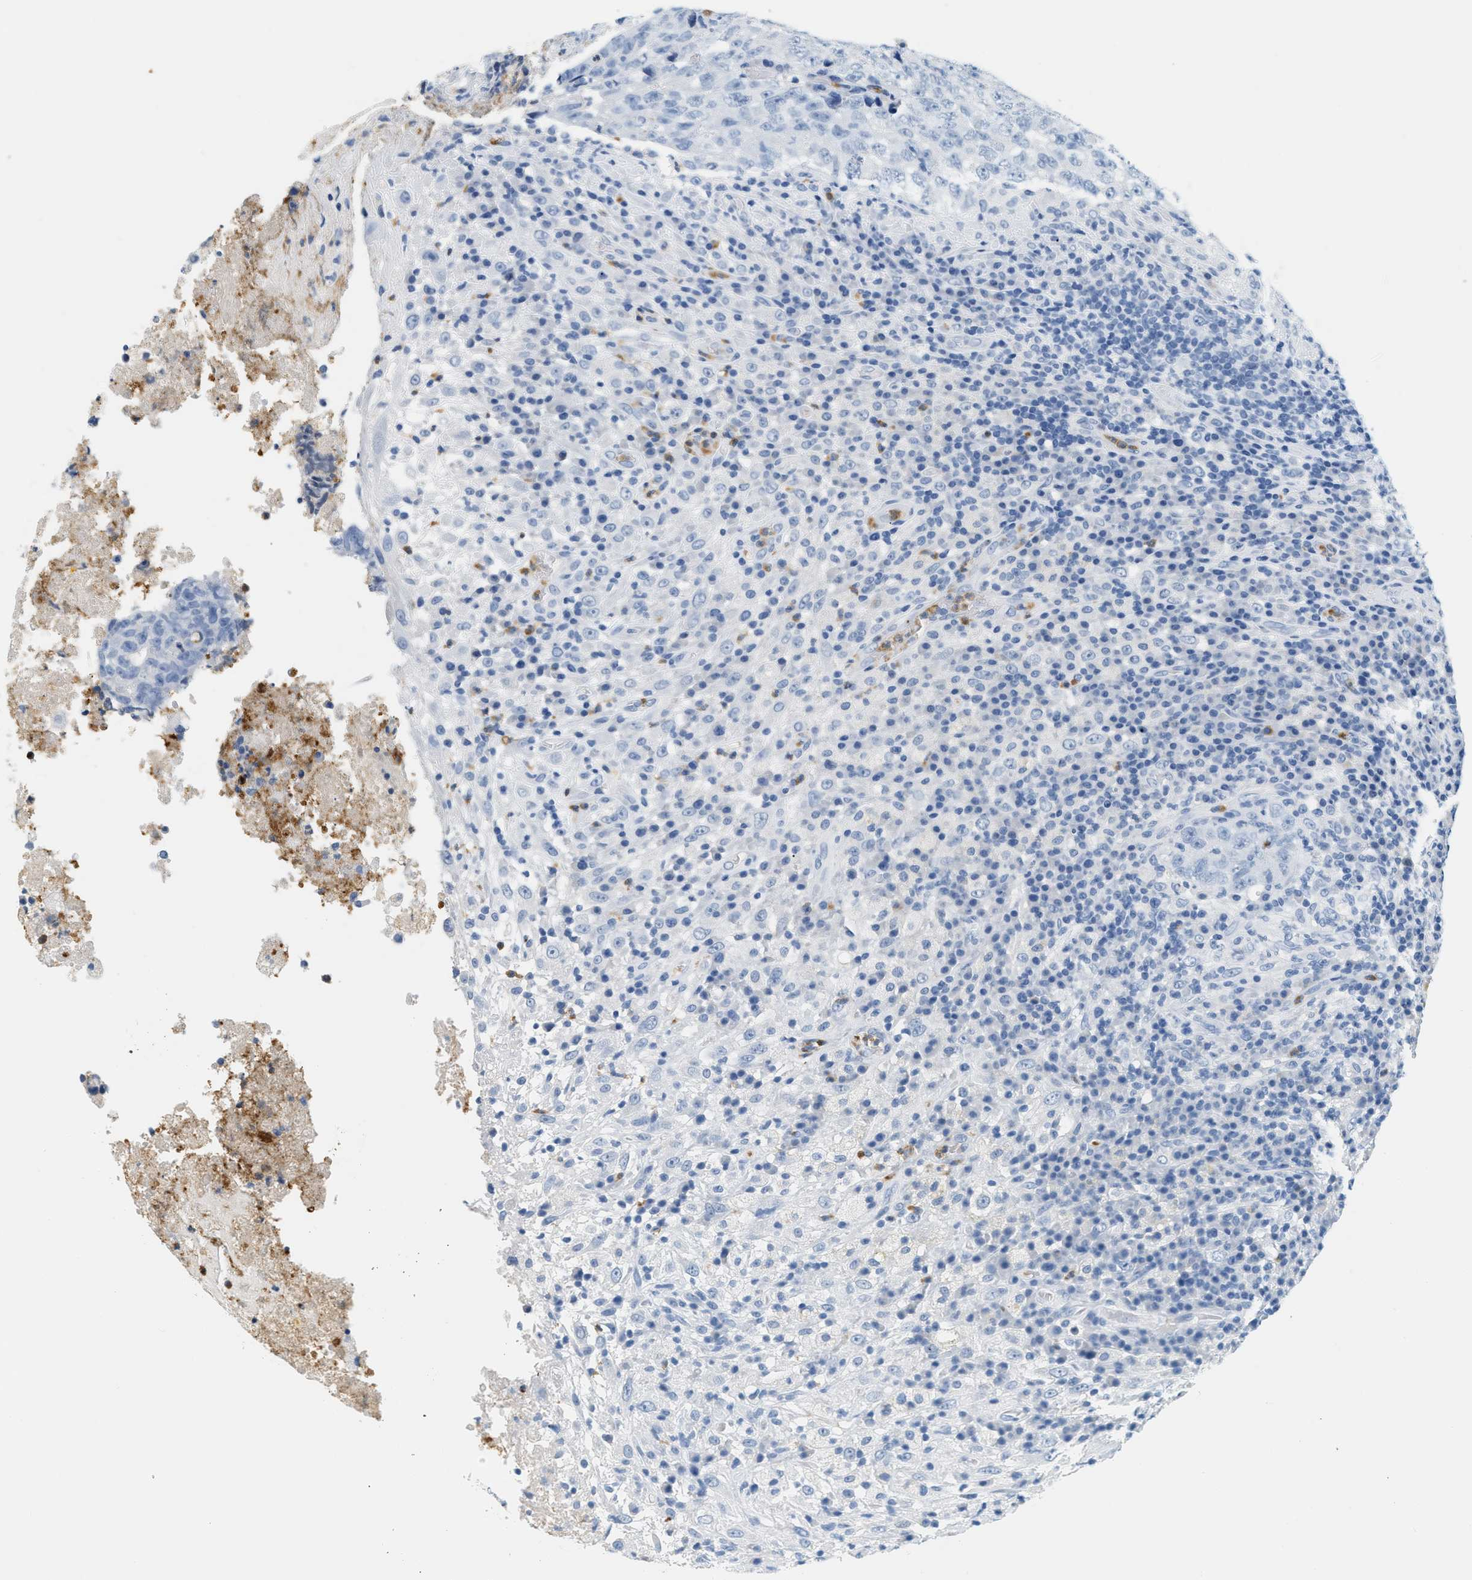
{"staining": {"intensity": "negative", "quantity": "none", "location": "none"}, "tissue": "testis cancer", "cell_type": "Tumor cells", "image_type": "cancer", "snomed": [{"axis": "morphology", "description": "Necrosis, NOS"}, {"axis": "morphology", "description": "Carcinoma, Embryonal, NOS"}, {"axis": "topography", "description": "Testis"}], "caption": "Testis cancer was stained to show a protein in brown. There is no significant staining in tumor cells.", "gene": "LCN2", "patient": {"sex": "male", "age": 19}}